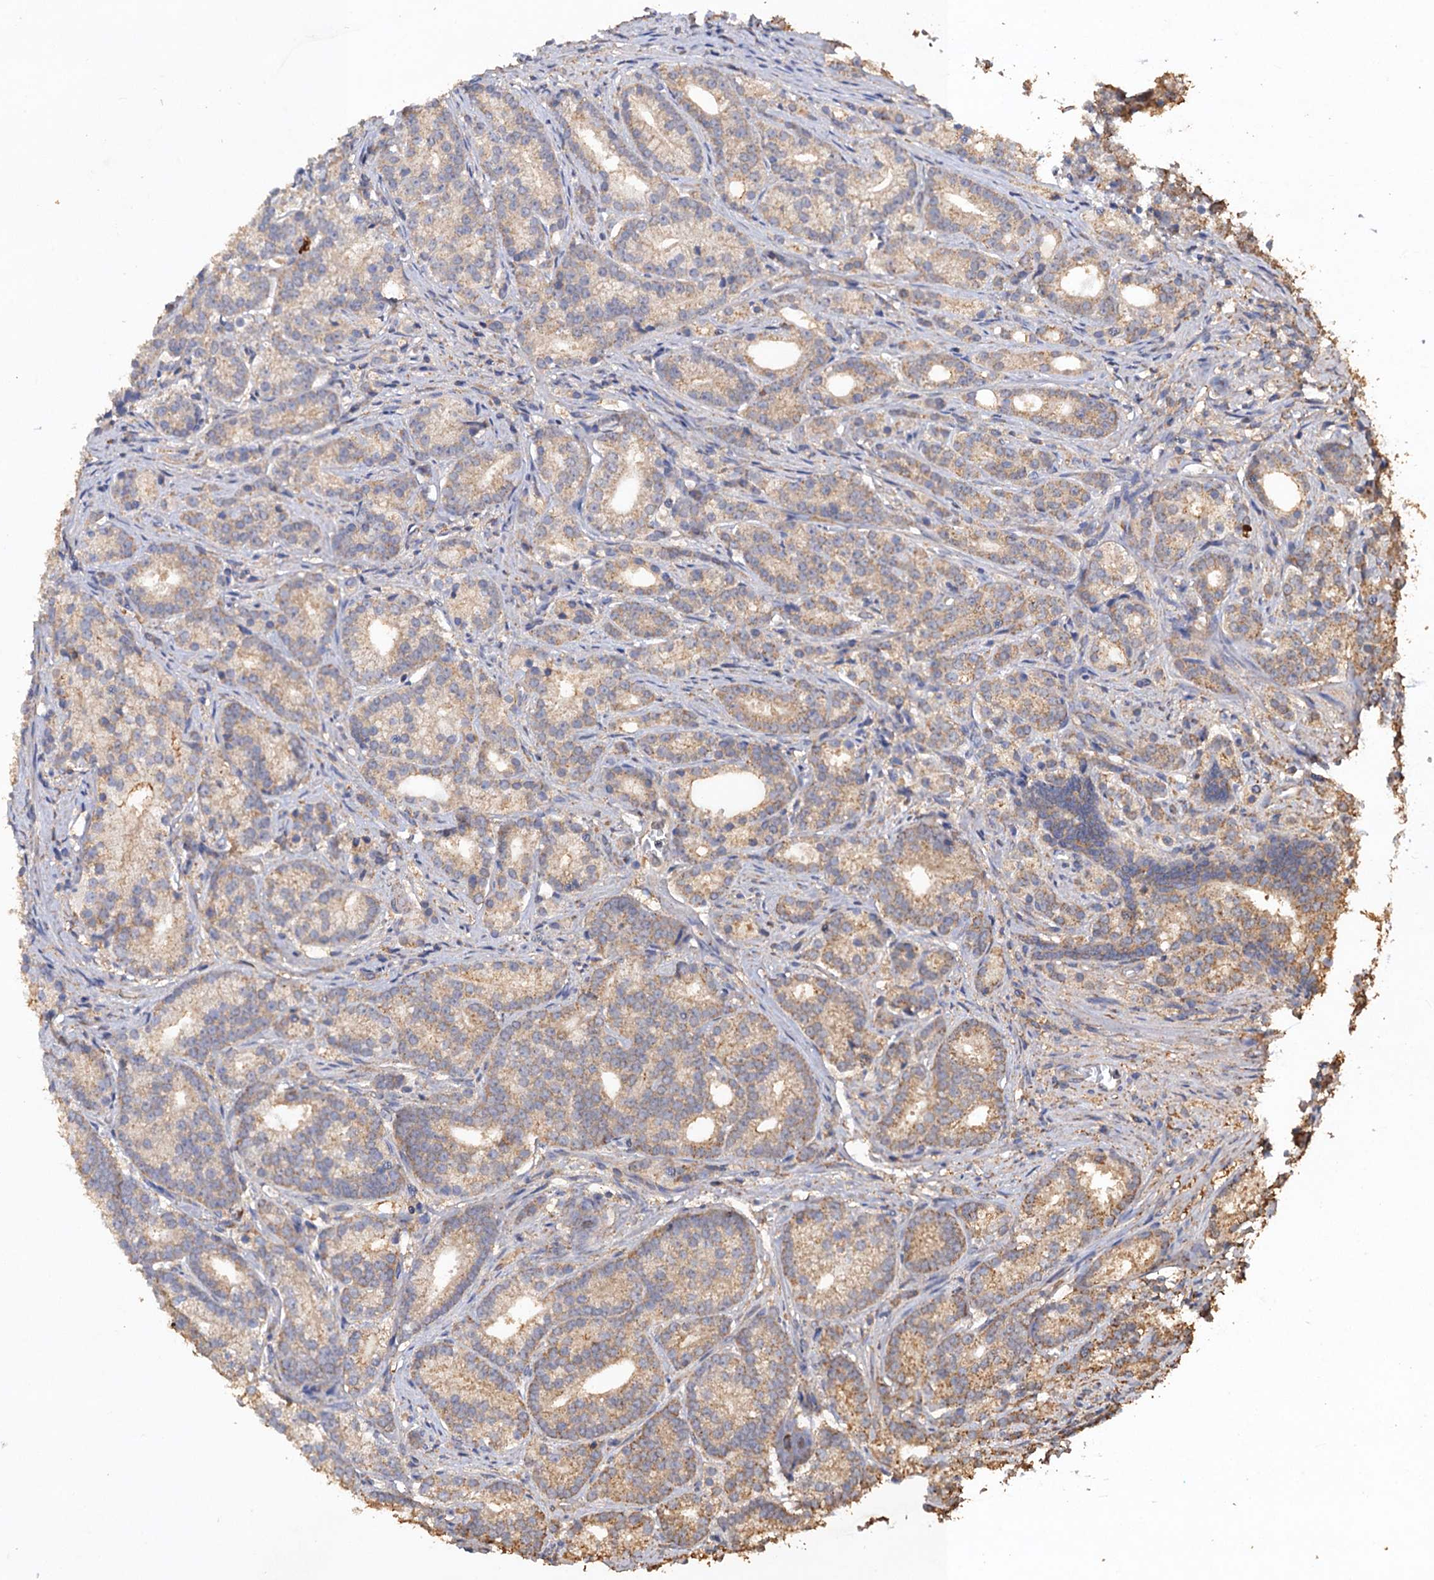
{"staining": {"intensity": "weak", "quantity": "25%-75%", "location": "cytoplasmic/membranous"}, "tissue": "prostate cancer", "cell_type": "Tumor cells", "image_type": "cancer", "snomed": [{"axis": "morphology", "description": "Adenocarcinoma, Low grade"}, {"axis": "topography", "description": "Prostate"}], "caption": "Tumor cells demonstrate low levels of weak cytoplasmic/membranous expression in about 25%-75% of cells in low-grade adenocarcinoma (prostate).", "gene": "SCUBE3", "patient": {"sex": "male", "age": 71}}